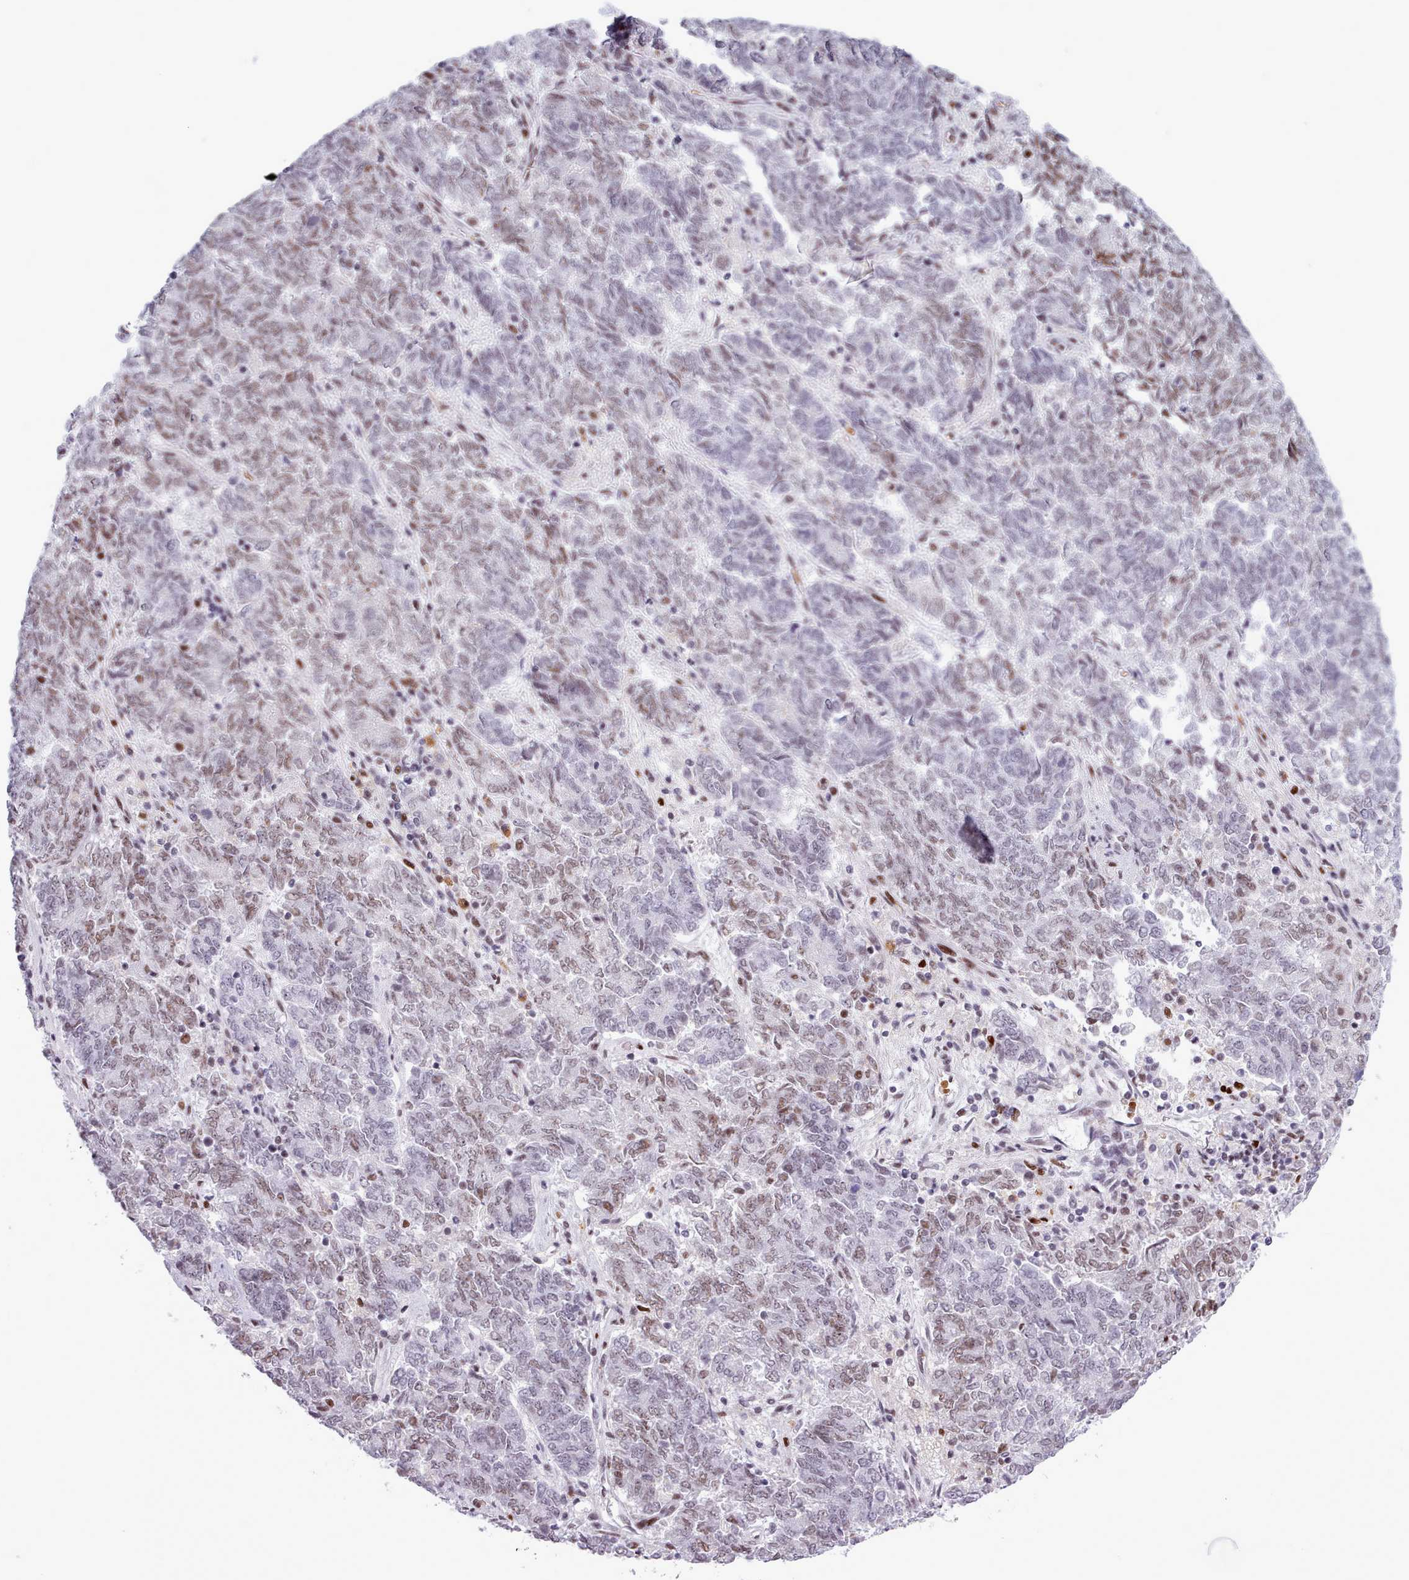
{"staining": {"intensity": "moderate", "quantity": "<25%", "location": "nuclear"}, "tissue": "endometrial cancer", "cell_type": "Tumor cells", "image_type": "cancer", "snomed": [{"axis": "morphology", "description": "Adenocarcinoma, NOS"}, {"axis": "topography", "description": "Endometrium"}], "caption": "High-power microscopy captured an immunohistochemistry (IHC) histopathology image of endometrial cancer, revealing moderate nuclear positivity in approximately <25% of tumor cells. Using DAB (brown) and hematoxylin (blue) stains, captured at high magnification using brightfield microscopy.", "gene": "SRSF4", "patient": {"sex": "female", "age": 80}}